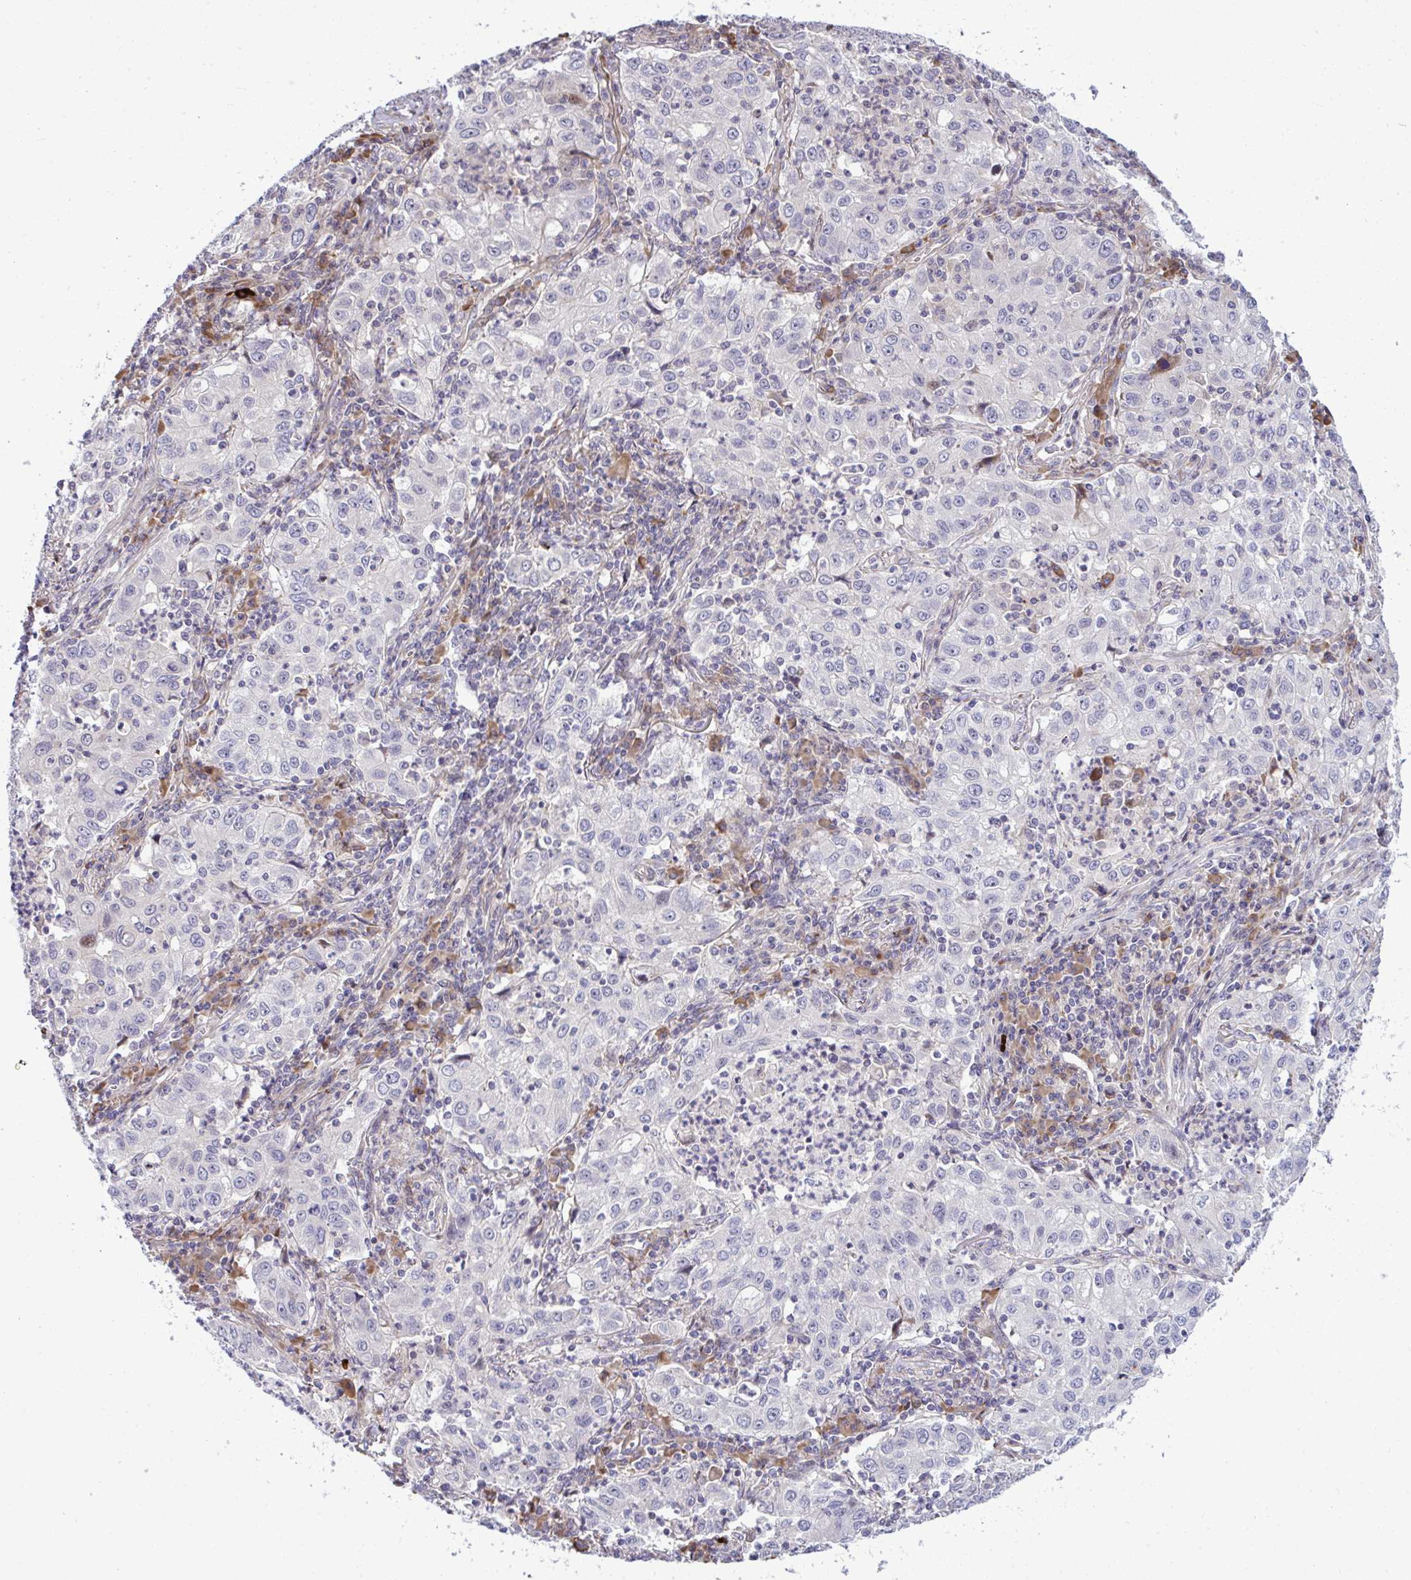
{"staining": {"intensity": "negative", "quantity": "none", "location": "none"}, "tissue": "lung cancer", "cell_type": "Tumor cells", "image_type": "cancer", "snomed": [{"axis": "morphology", "description": "Squamous cell carcinoma, NOS"}, {"axis": "topography", "description": "Lung"}], "caption": "This is an immunohistochemistry (IHC) photomicrograph of human lung squamous cell carcinoma. There is no staining in tumor cells.", "gene": "ZSCAN9", "patient": {"sex": "male", "age": 71}}